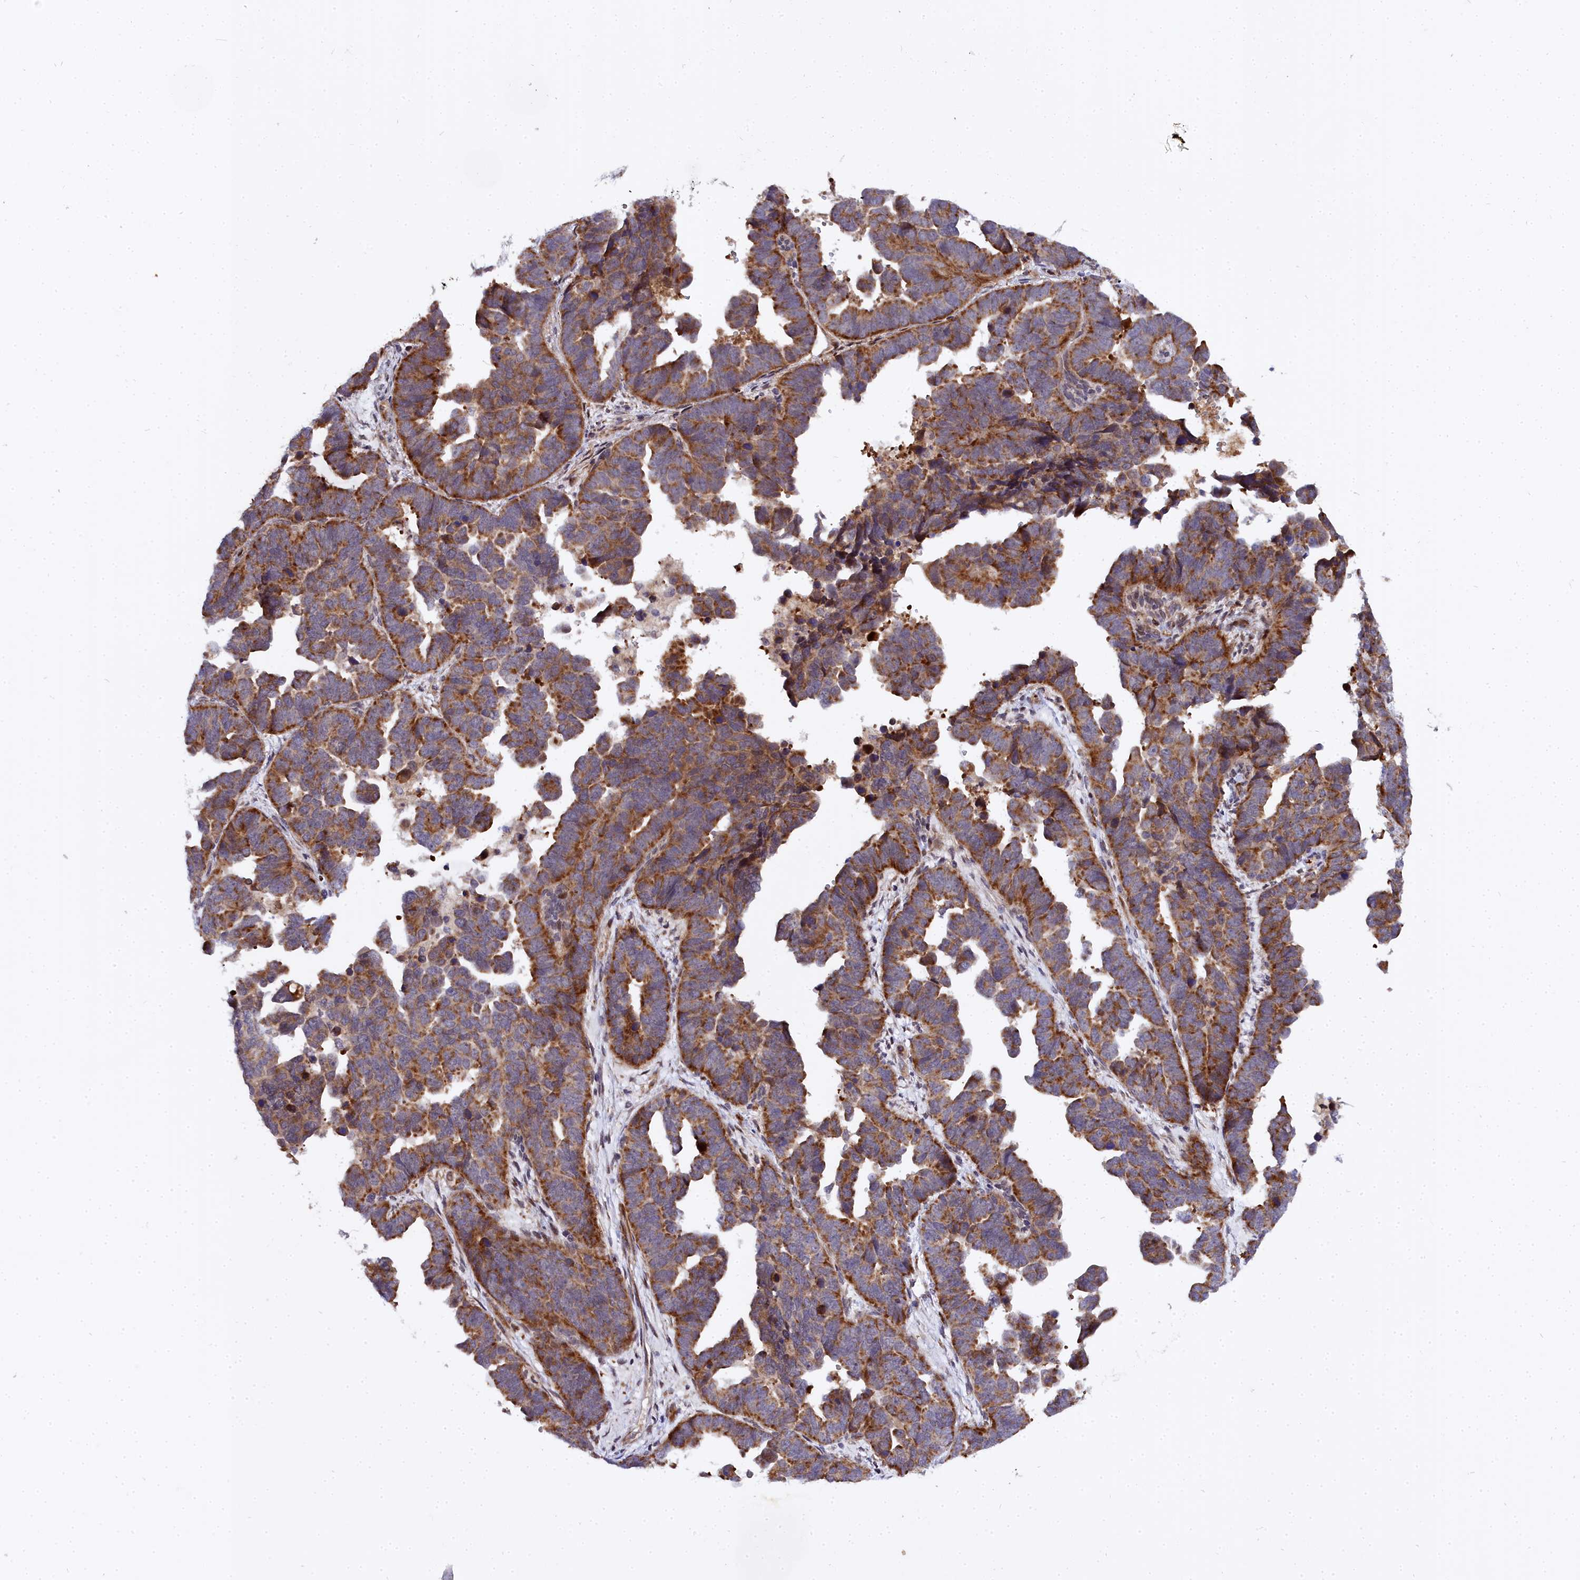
{"staining": {"intensity": "strong", "quantity": ">75%", "location": "cytoplasmic/membranous"}, "tissue": "endometrial cancer", "cell_type": "Tumor cells", "image_type": "cancer", "snomed": [{"axis": "morphology", "description": "Adenocarcinoma, NOS"}, {"axis": "topography", "description": "Endometrium"}], "caption": "The histopathology image reveals immunohistochemical staining of endometrial cancer. There is strong cytoplasmic/membranous staining is seen in about >75% of tumor cells. (DAB IHC, brown staining for protein, blue staining for nuclei).", "gene": "MRPS11", "patient": {"sex": "female", "age": 75}}